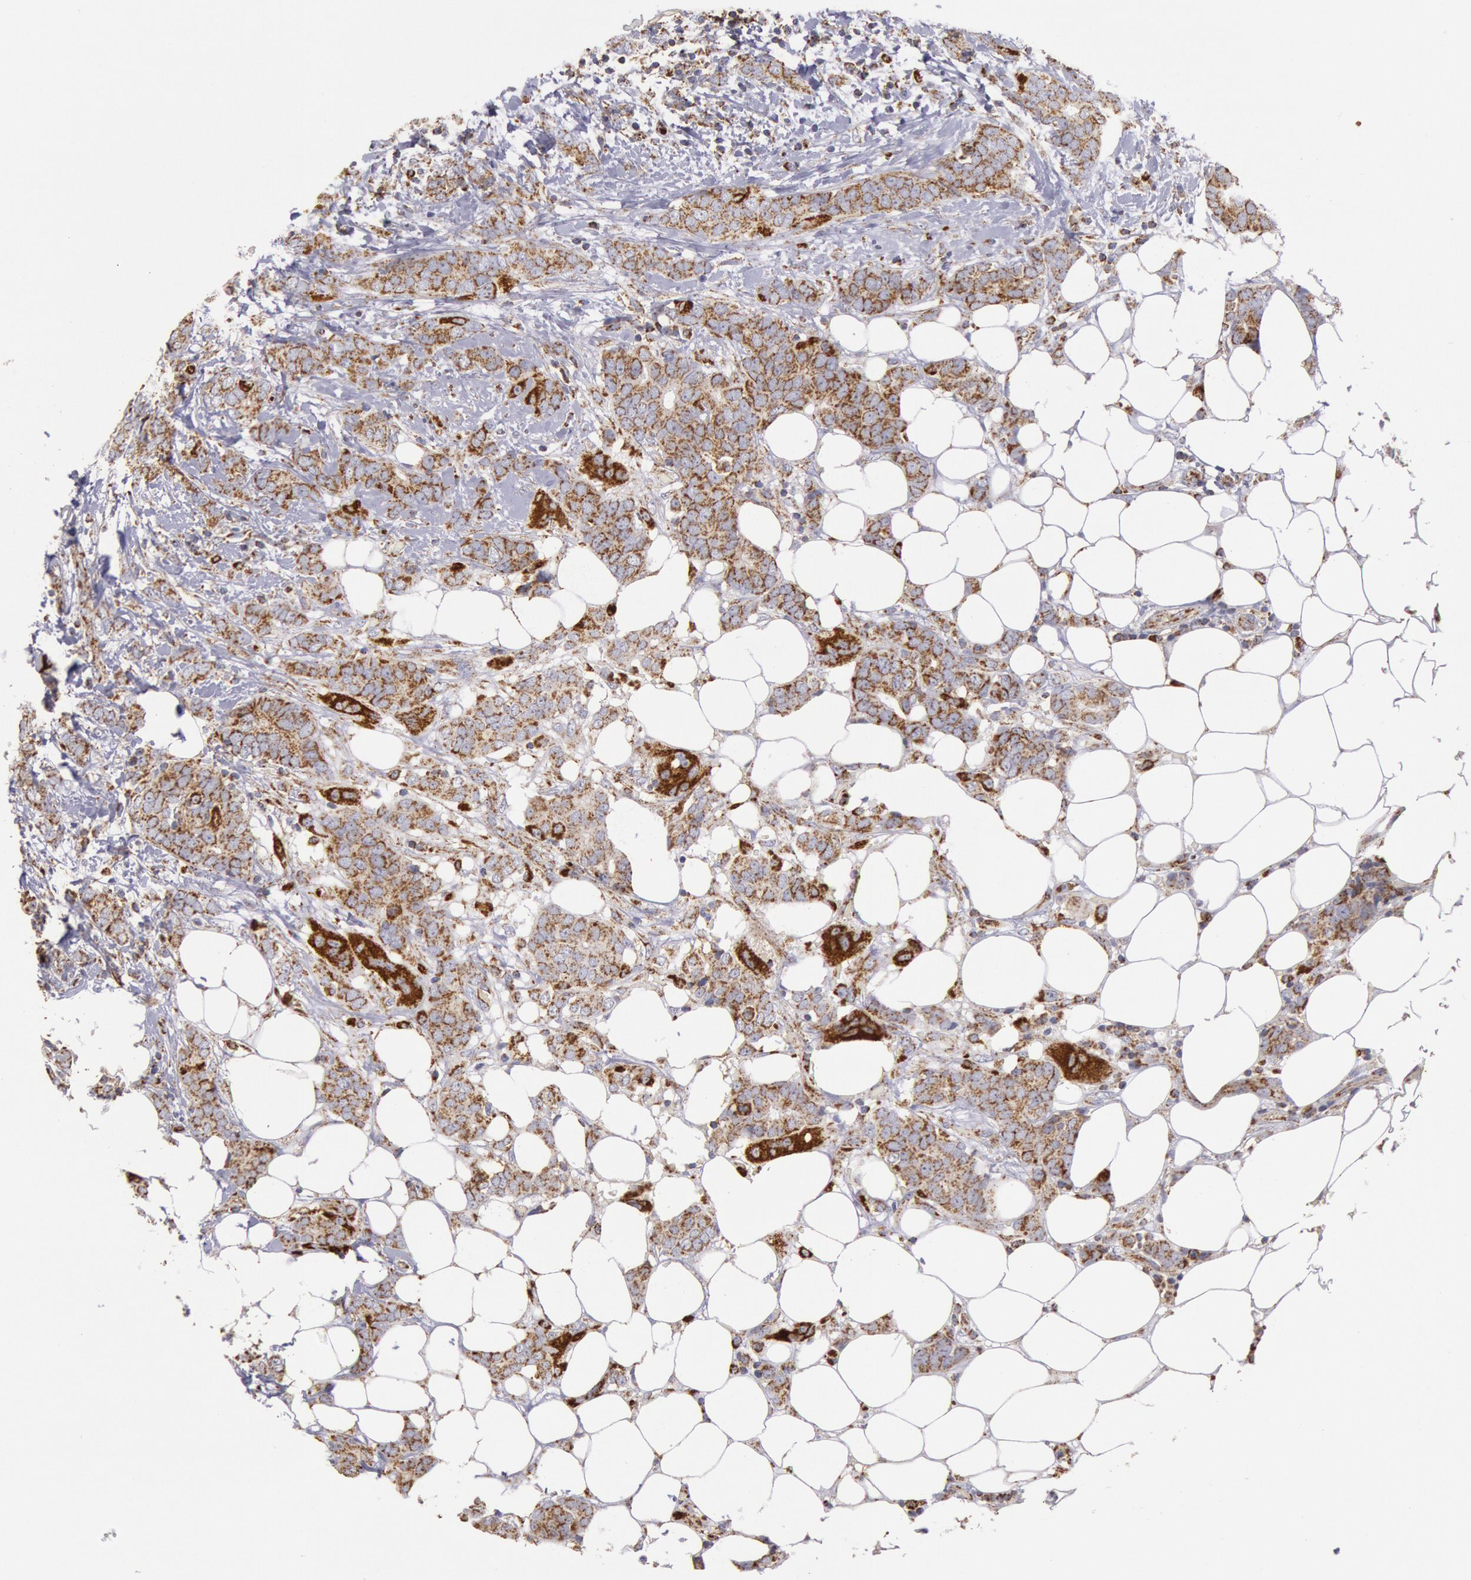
{"staining": {"intensity": "moderate", "quantity": ">75%", "location": "cytoplasmic/membranous,nuclear"}, "tissue": "breast cancer", "cell_type": "Tumor cells", "image_type": "cancer", "snomed": [{"axis": "morphology", "description": "Duct carcinoma"}, {"axis": "topography", "description": "Breast"}], "caption": "DAB immunohistochemical staining of breast infiltrating ductal carcinoma displays moderate cytoplasmic/membranous and nuclear protein positivity in about >75% of tumor cells.", "gene": "CYC1", "patient": {"sex": "female", "age": 53}}